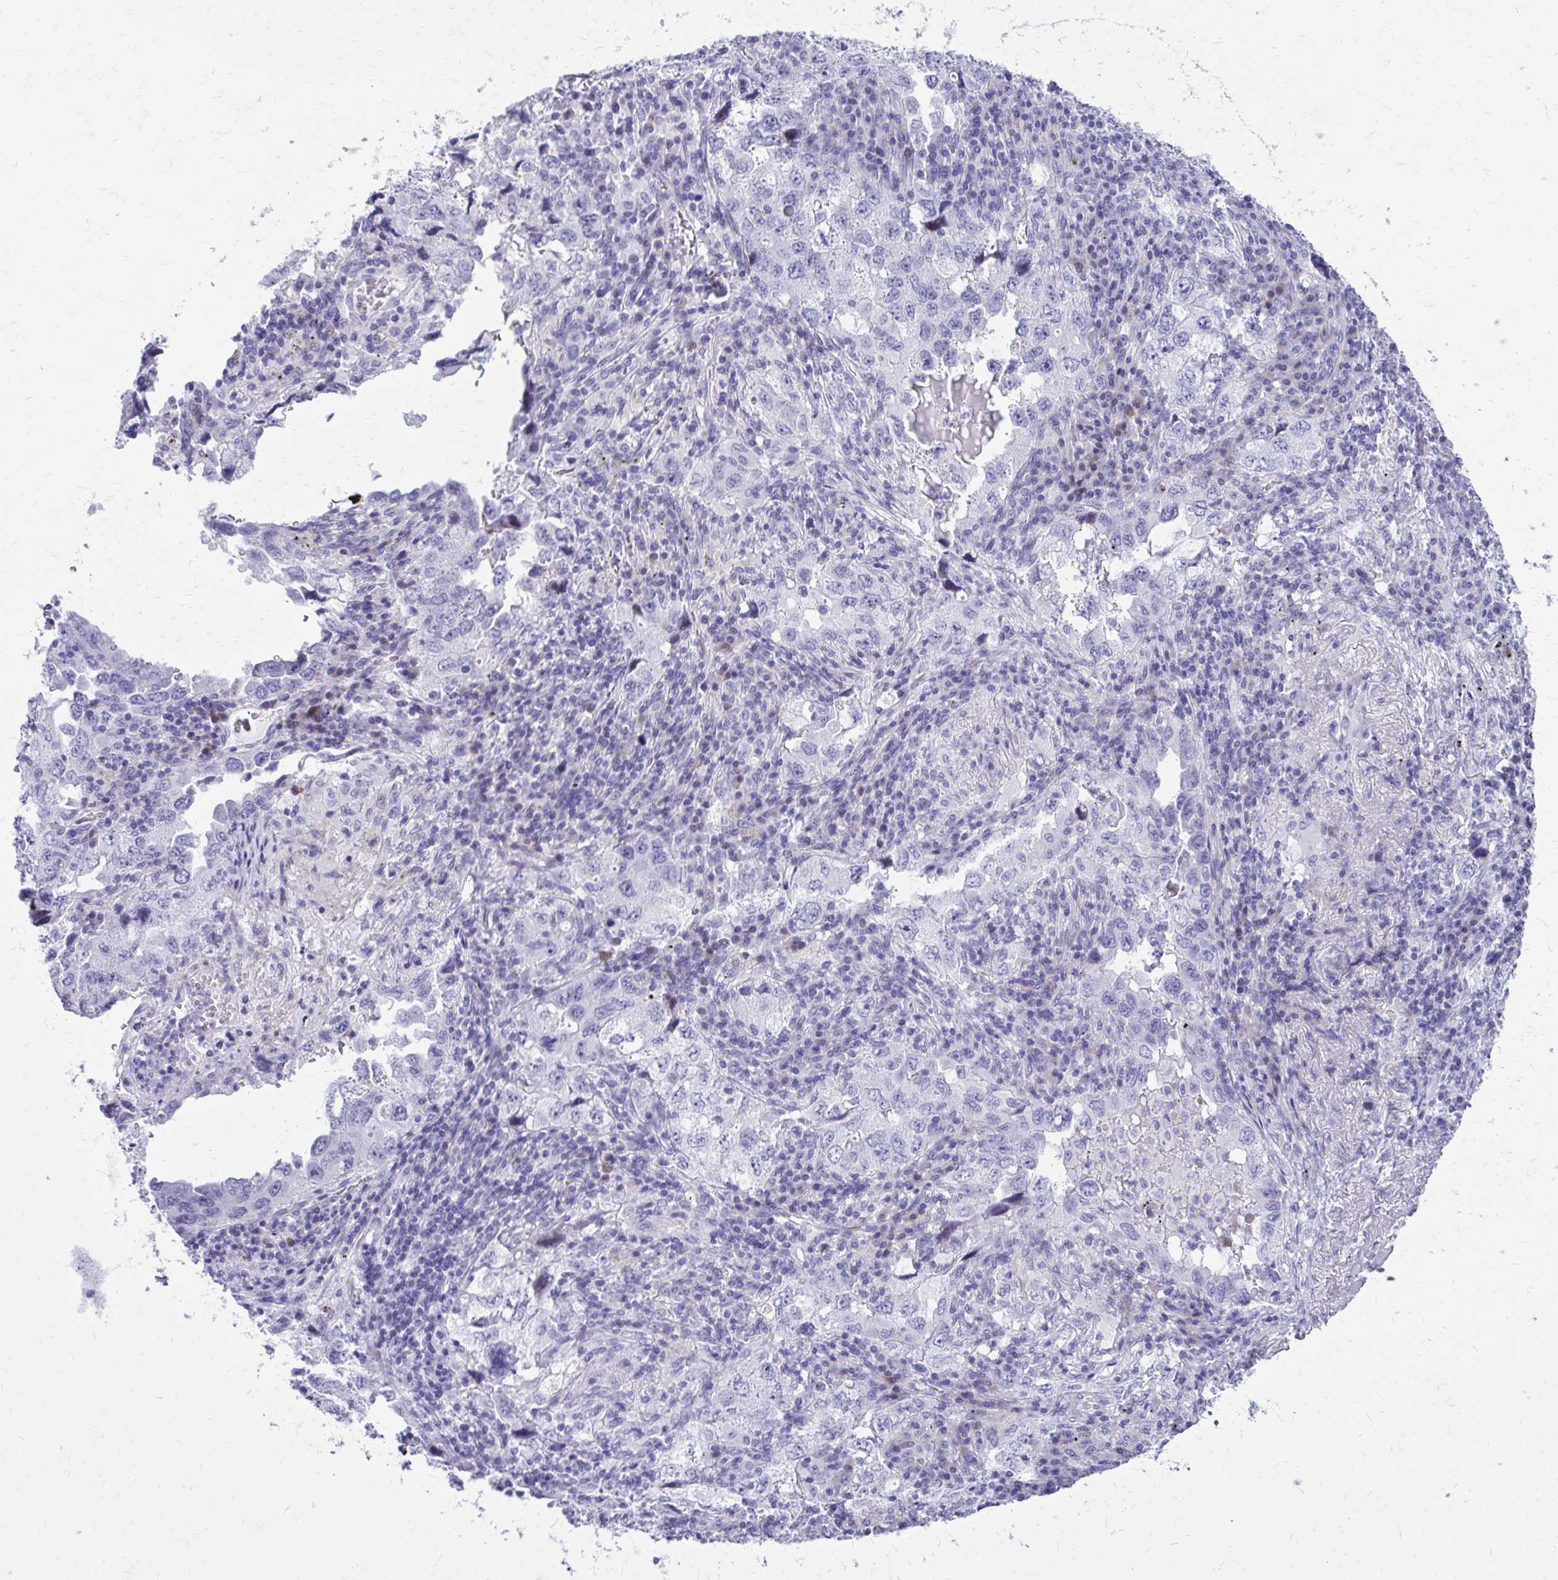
{"staining": {"intensity": "negative", "quantity": "none", "location": "none"}, "tissue": "lung cancer", "cell_type": "Tumor cells", "image_type": "cancer", "snomed": [{"axis": "morphology", "description": "Adenocarcinoma, NOS"}, {"axis": "topography", "description": "Lung"}], "caption": "The histopathology image demonstrates no significant positivity in tumor cells of lung cancer (adenocarcinoma).", "gene": "LCN15", "patient": {"sex": "female", "age": 57}}